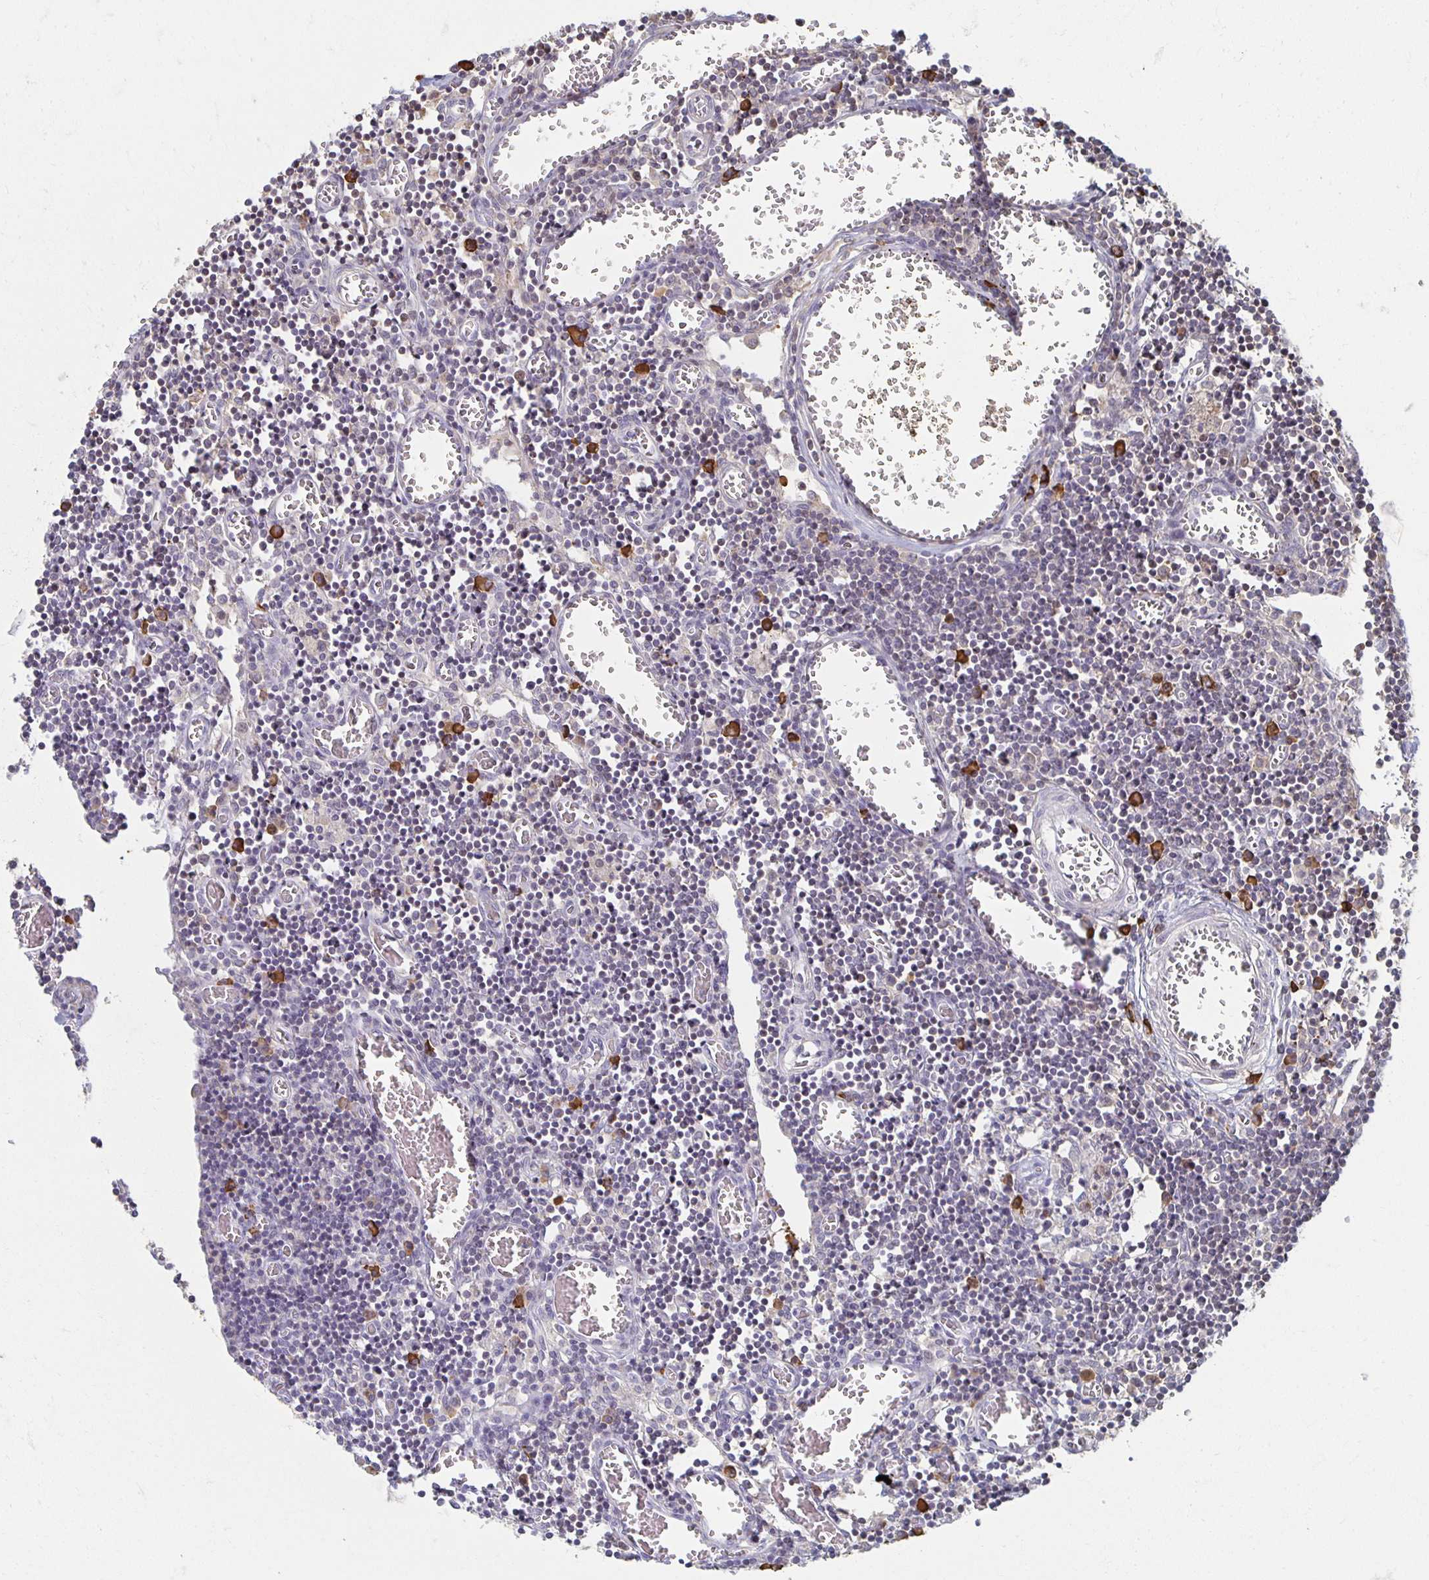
{"staining": {"intensity": "negative", "quantity": "none", "location": "none"}, "tissue": "lymph node", "cell_type": "Germinal center cells", "image_type": "normal", "snomed": [{"axis": "morphology", "description": "Normal tissue, NOS"}, {"axis": "topography", "description": "Lymph node"}], "caption": "Immunohistochemistry histopathology image of normal lymph node stained for a protein (brown), which shows no staining in germinal center cells. (DAB immunohistochemistry (IHC), high magnification).", "gene": "ZNF692", "patient": {"sex": "male", "age": 66}}